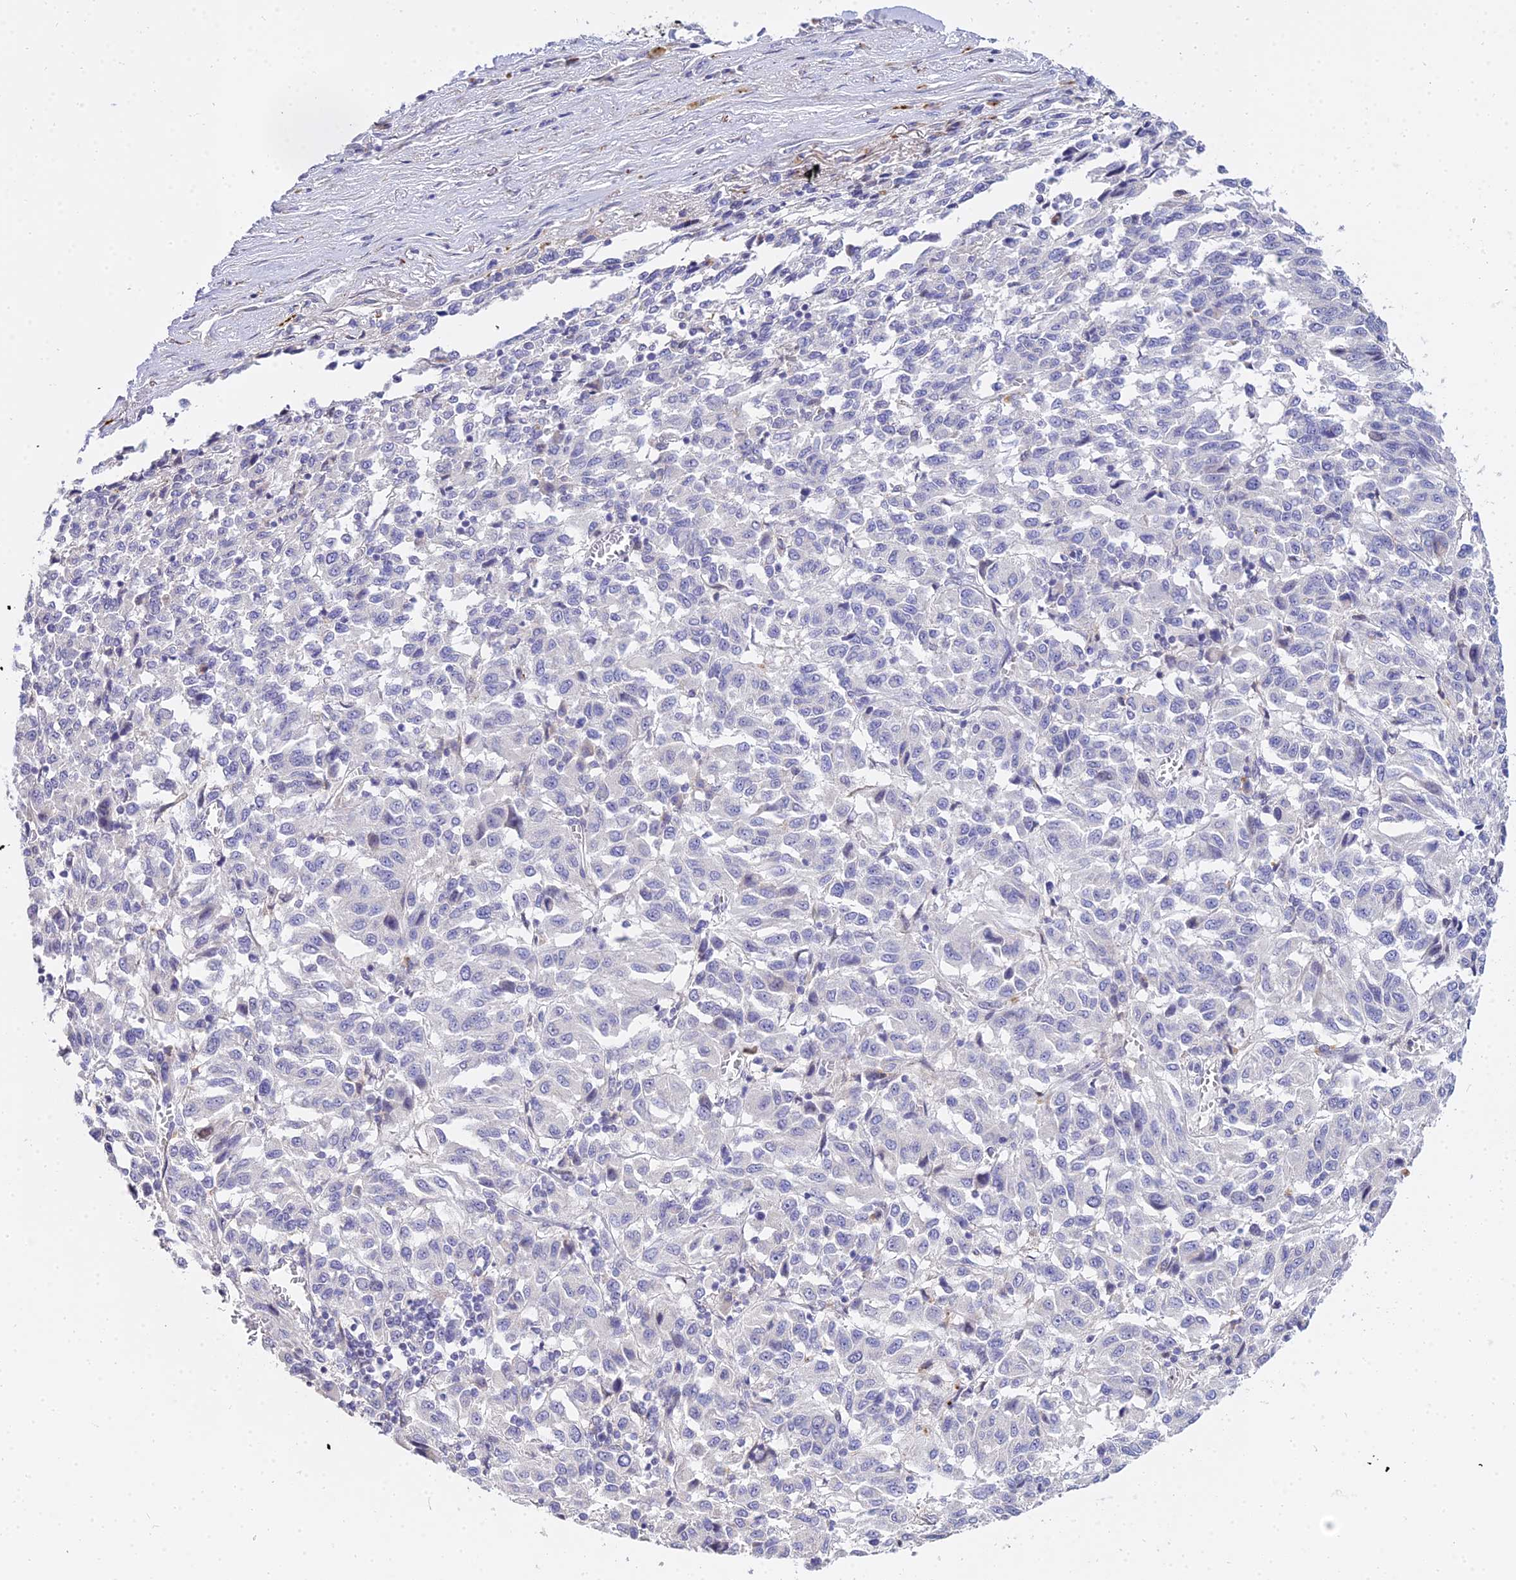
{"staining": {"intensity": "negative", "quantity": "none", "location": "none"}, "tissue": "melanoma", "cell_type": "Tumor cells", "image_type": "cancer", "snomed": [{"axis": "morphology", "description": "Malignant melanoma, Metastatic site"}, {"axis": "topography", "description": "Lung"}], "caption": "Immunohistochemistry photomicrograph of neoplastic tissue: human malignant melanoma (metastatic site) stained with DAB (3,3'-diaminobenzidine) exhibits no significant protein expression in tumor cells.", "gene": "VWC2L", "patient": {"sex": "male", "age": 64}}